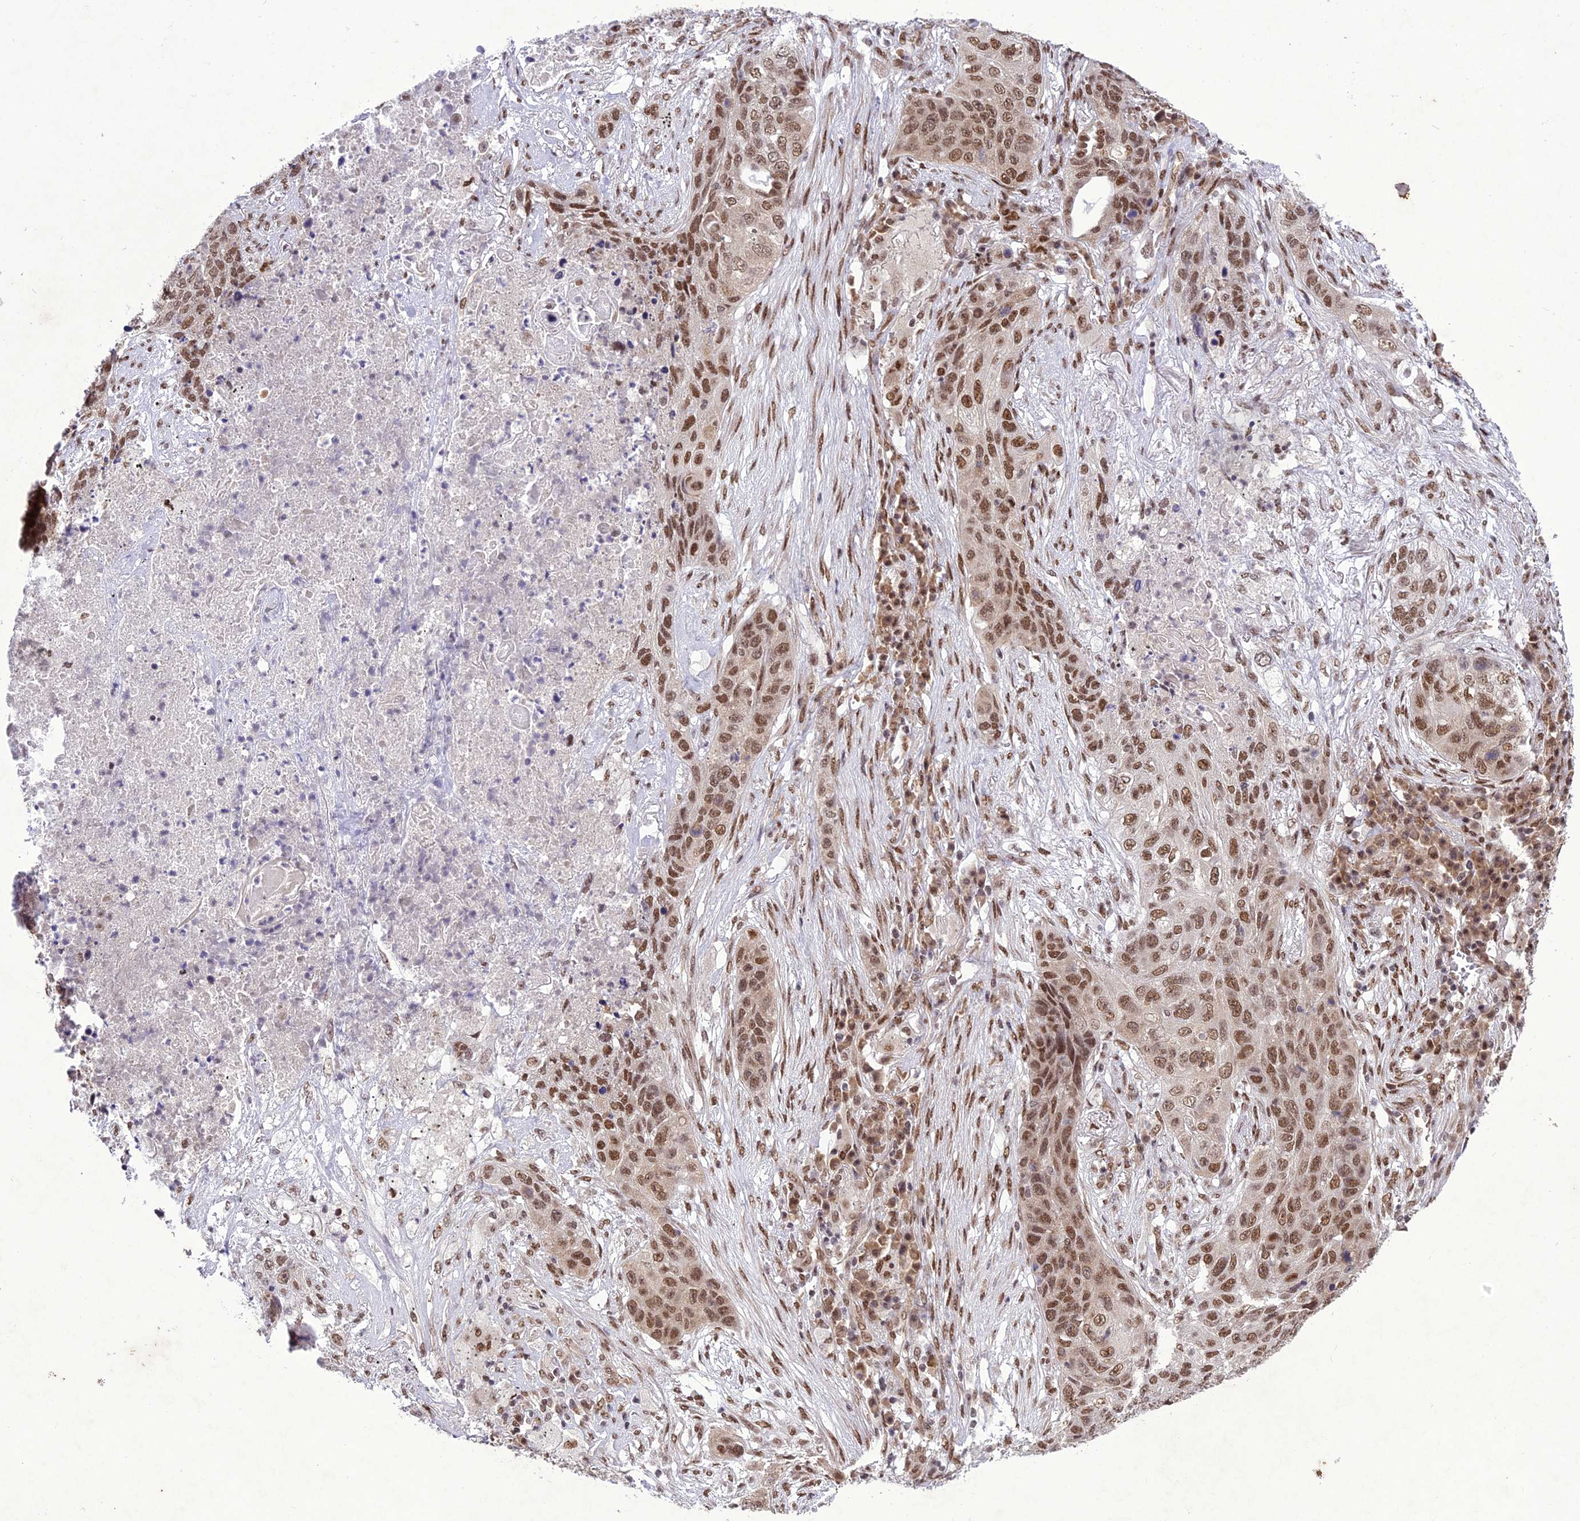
{"staining": {"intensity": "moderate", "quantity": ">75%", "location": "nuclear"}, "tissue": "lung cancer", "cell_type": "Tumor cells", "image_type": "cancer", "snomed": [{"axis": "morphology", "description": "Squamous cell carcinoma, NOS"}, {"axis": "topography", "description": "Lung"}], "caption": "A photomicrograph showing moderate nuclear positivity in approximately >75% of tumor cells in lung cancer (squamous cell carcinoma), as visualized by brown immunohistochemical staining.", "gene": "DDX1", "patient": {"sex": "female", "age": 63}}